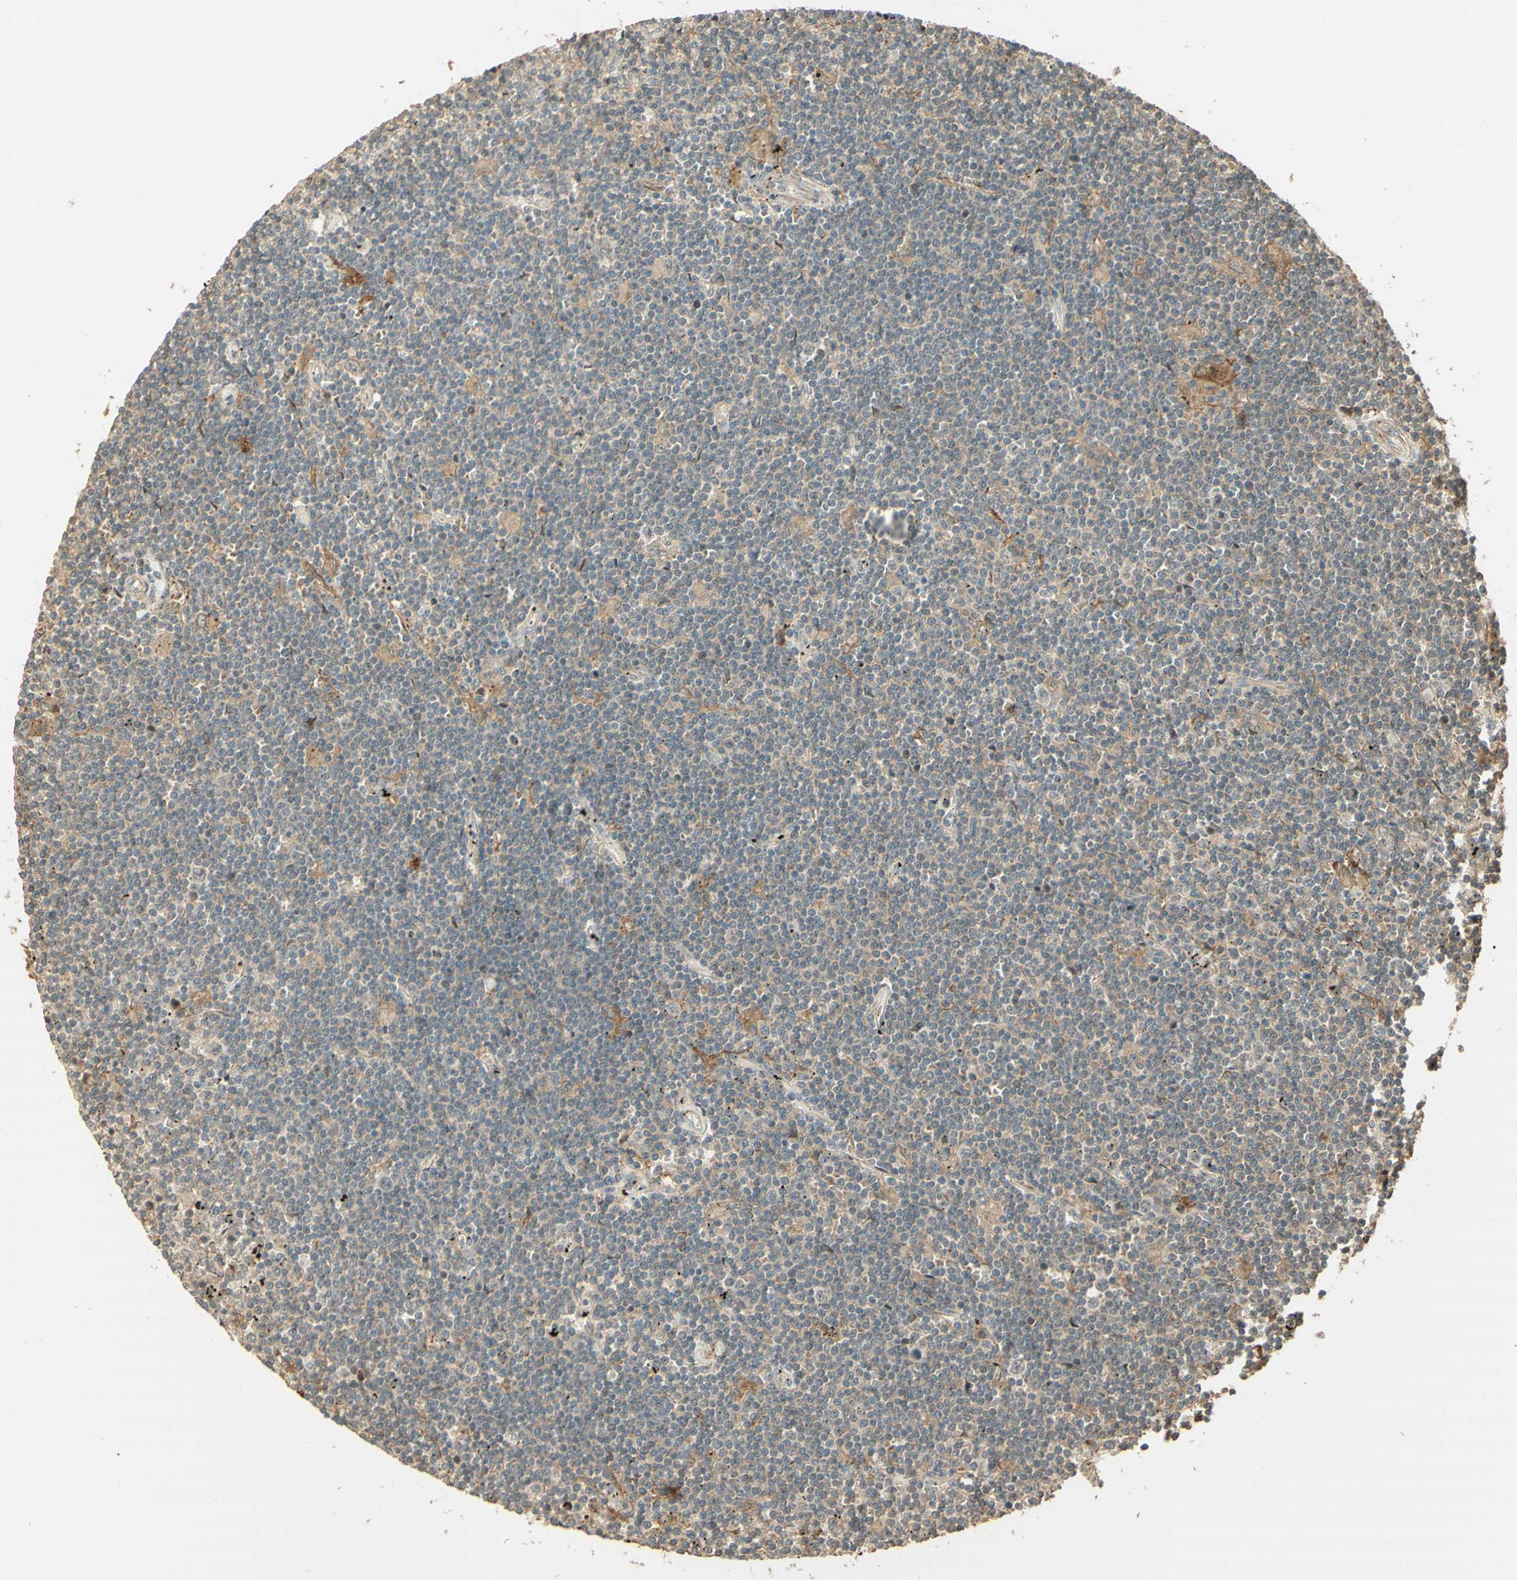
{"staining": {"intensity": "weak", "quantity": ">75%", "location": "cytoplasmic/membranous"}, "tissue": "lymphoma", "cell_type": "Tumor cells", "image_type": "cancer", "snomed": [{"axis": "morphology", "description": "Malignant lymphoma, non-Hodgkin's type, Low grade"}, {"axis": "topography", "description": "Spleen"}], "caption": "A high-resolution histopathology image shows immunohistochemistry staining of low-grade malignant lymphoma, non-Hodgkin's type, which displays weak cytoplasmic/membranous staining in about >75% of tumor cells. (DAB IHC with brightfield microscopy, high magnification).", "gene": "AGER", "patient": {"sex": "male", "age": 76}}